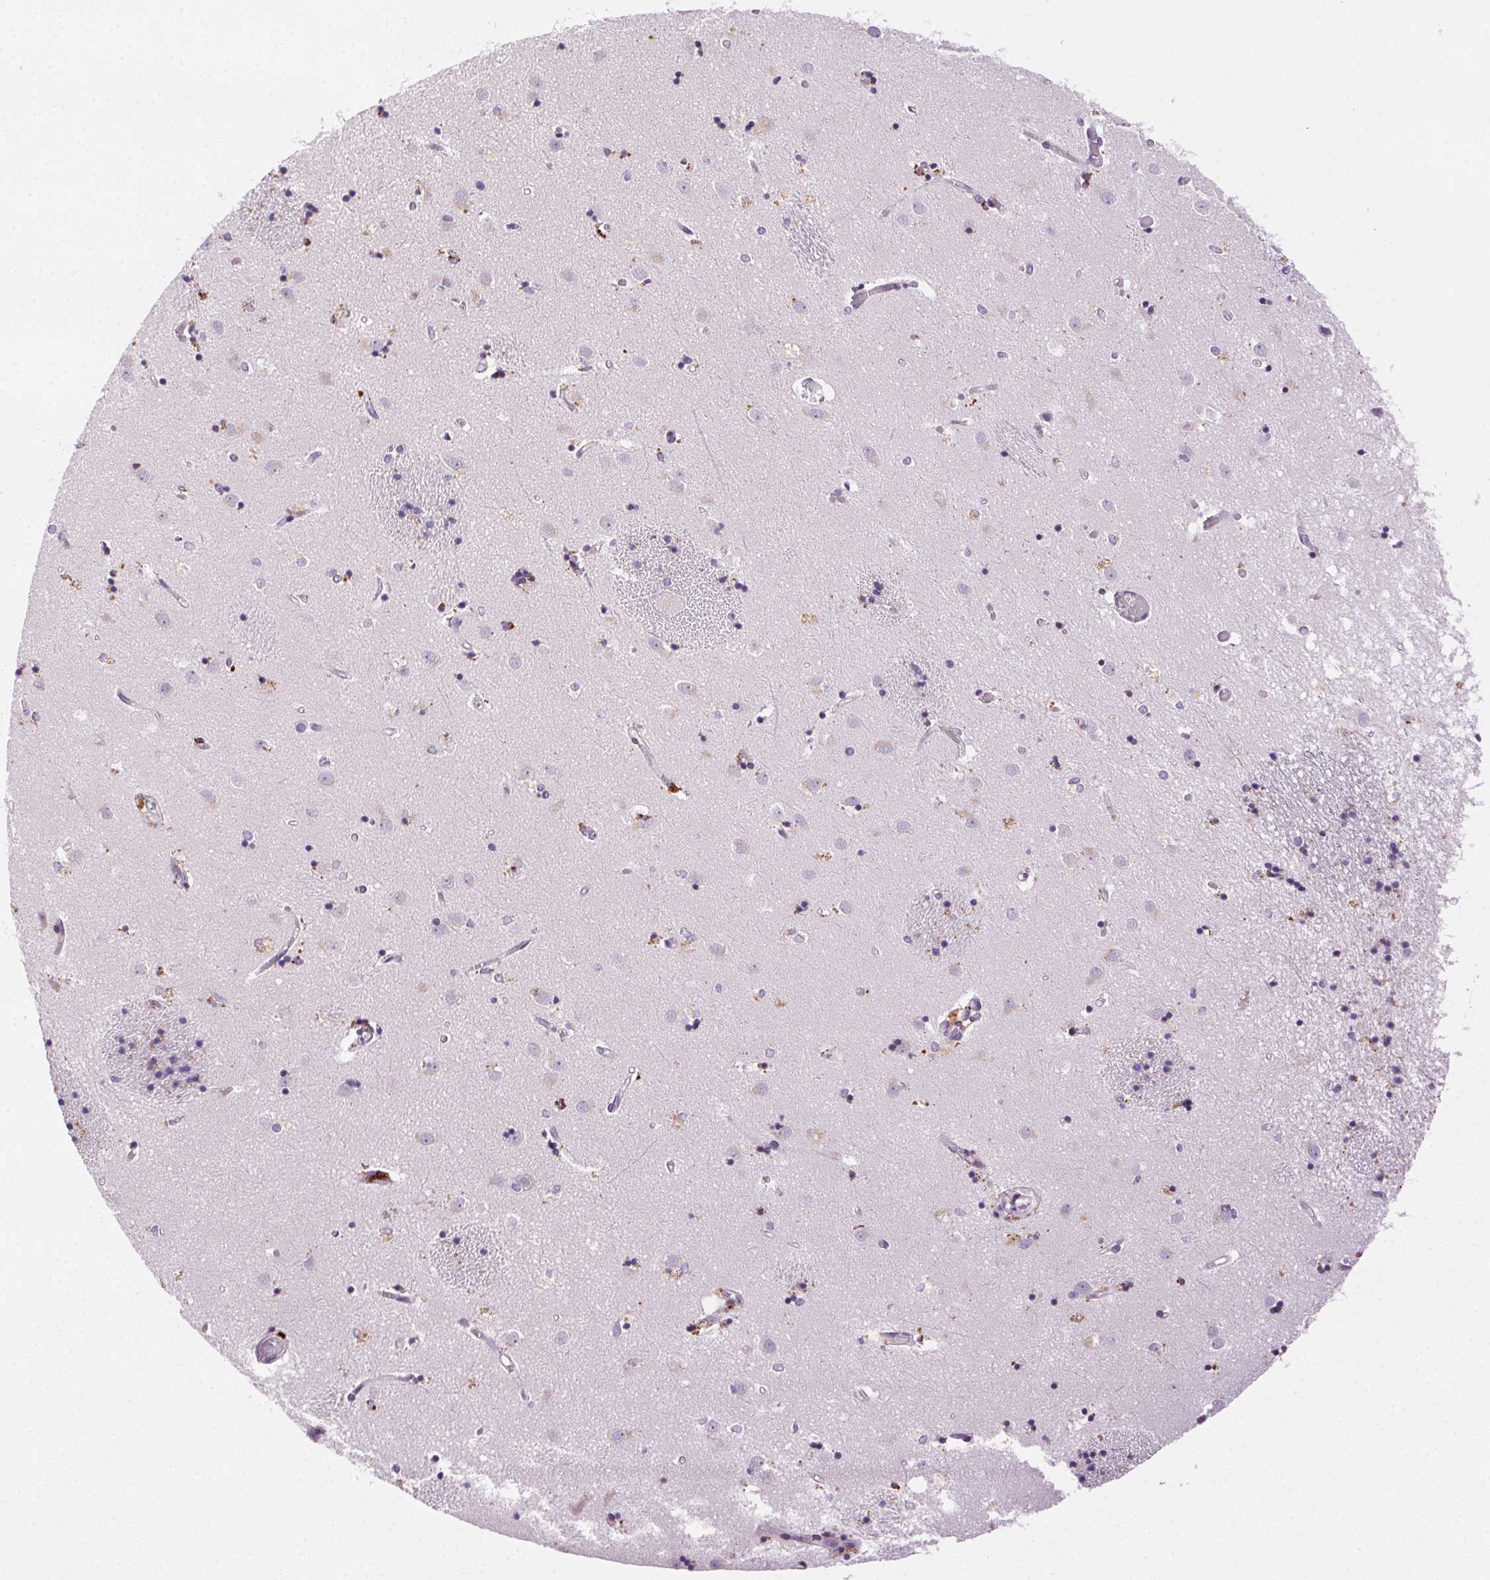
{"staining": {"intensity": "negative", "quantity": "none", "location": "none"}, "tissue": "caudate", "cell_type": "Glial cells", "image_type": "normal", "snomed": [{"axis": "morphology", "description": "Normal tissue, NOS"}, {"axis": "topography", "description": "Lateral ventricle wall"}], "caption": "A photomicrograph of caudate stained for a protein exhibits no brown staining in glial cells. (Brightfield microscopy of DAB immunohistochemistry at high magnification).", "gene": "SCPEP1", "patient": {"sex": "male", "age": 54}}